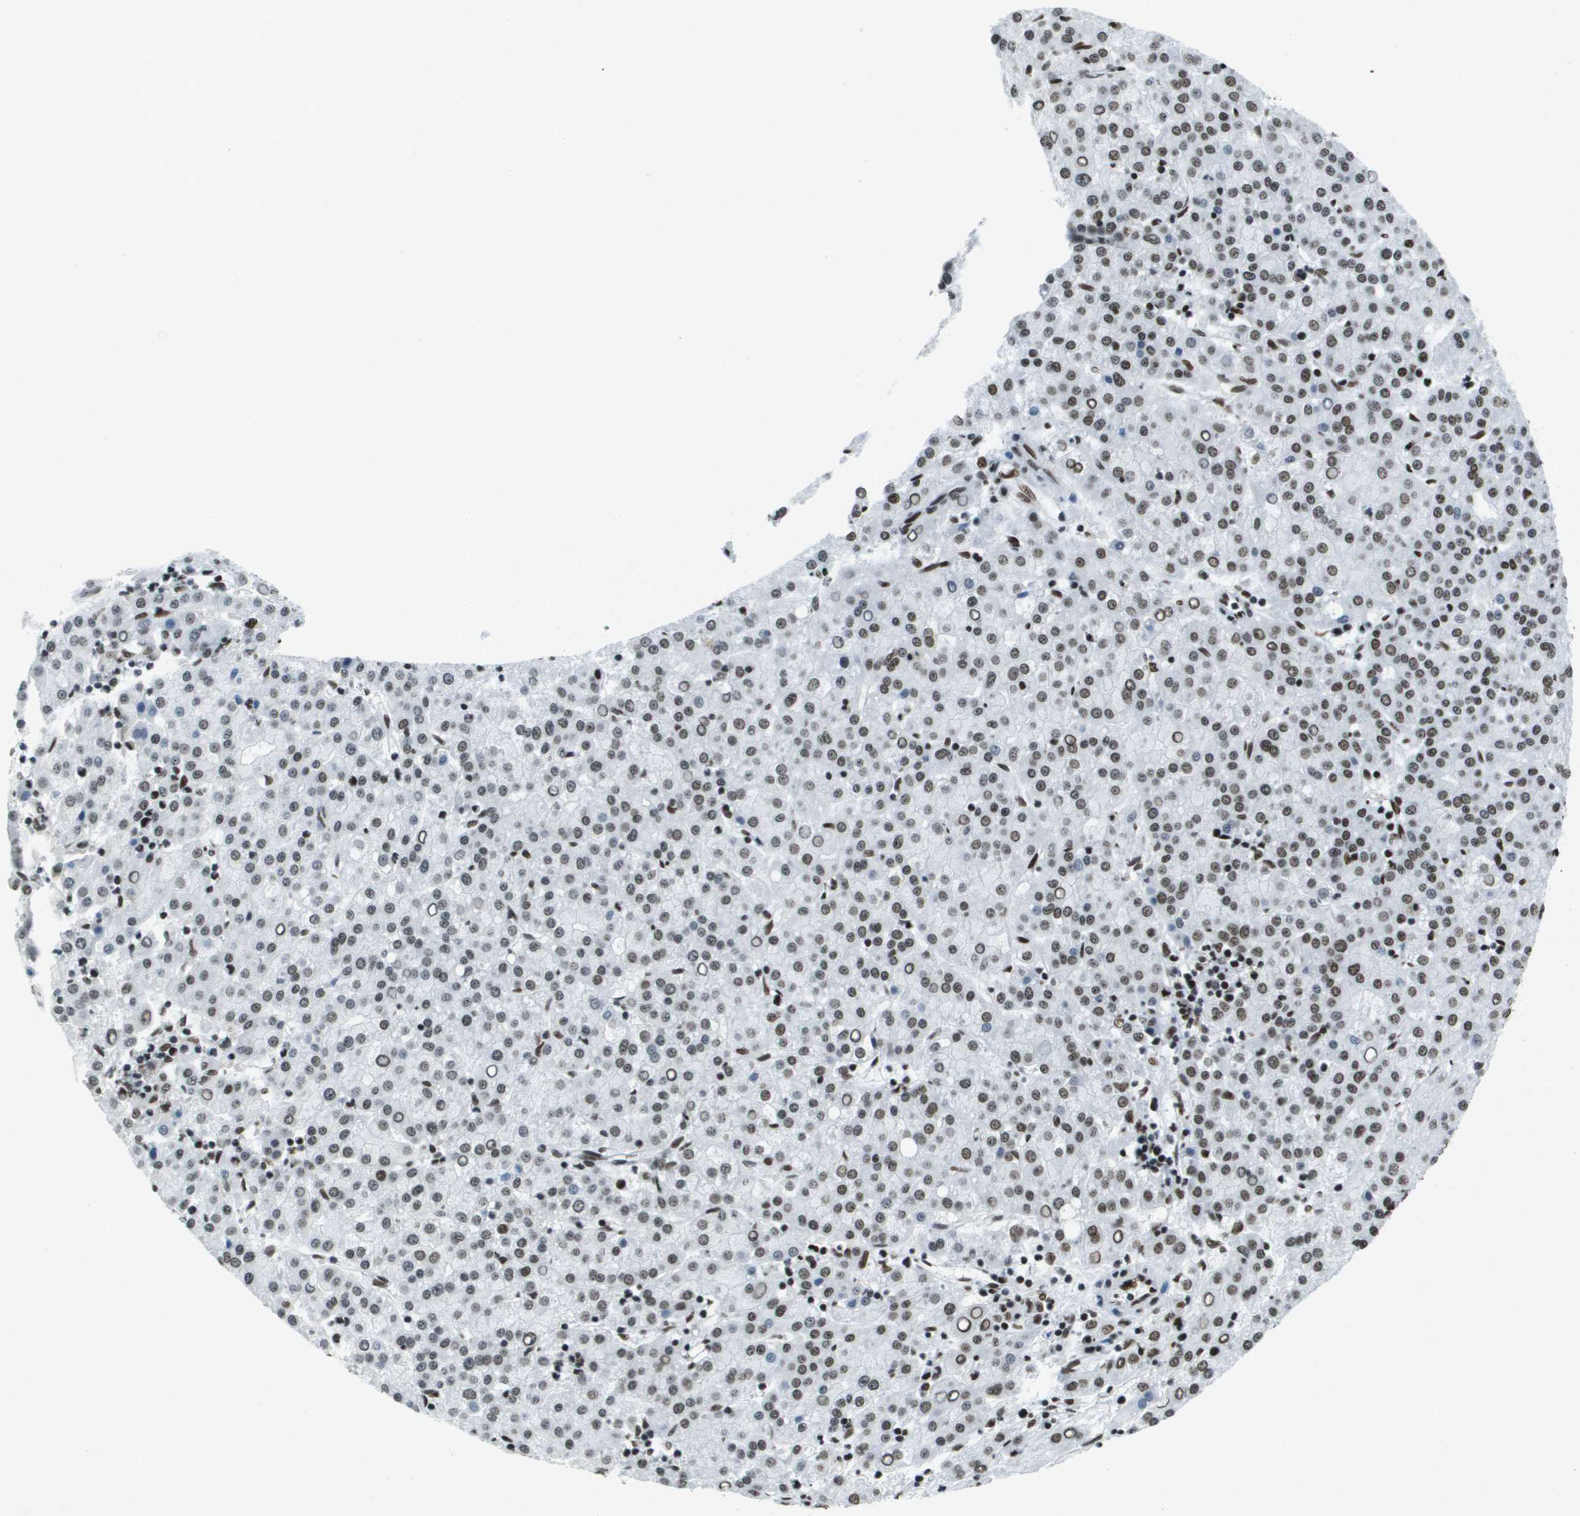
{"staining": {"intensity": "moderate", "quantity": "25%-75%", "location": "nuclear"}, "tissue": "liver cancer", "cell_type": "Tumor cells", "image_type": "cancer", "snomed": [{"axis": "morphology", "description": "Carcinoma, Hepatocellular, NOS"}, {"axis": "topography", "description": "Liver"}], "caption": "Brown immunohistochemical staining in liver hepatocellular carcinoma reveals moderate nuclear staining in approximately 25%-75% of tumor cells. Ihc stains the protein of interest in brown and the nuclei are stained blue.", "gene": "NSRP1", "patient": {"sex": "female", "age": 58}}